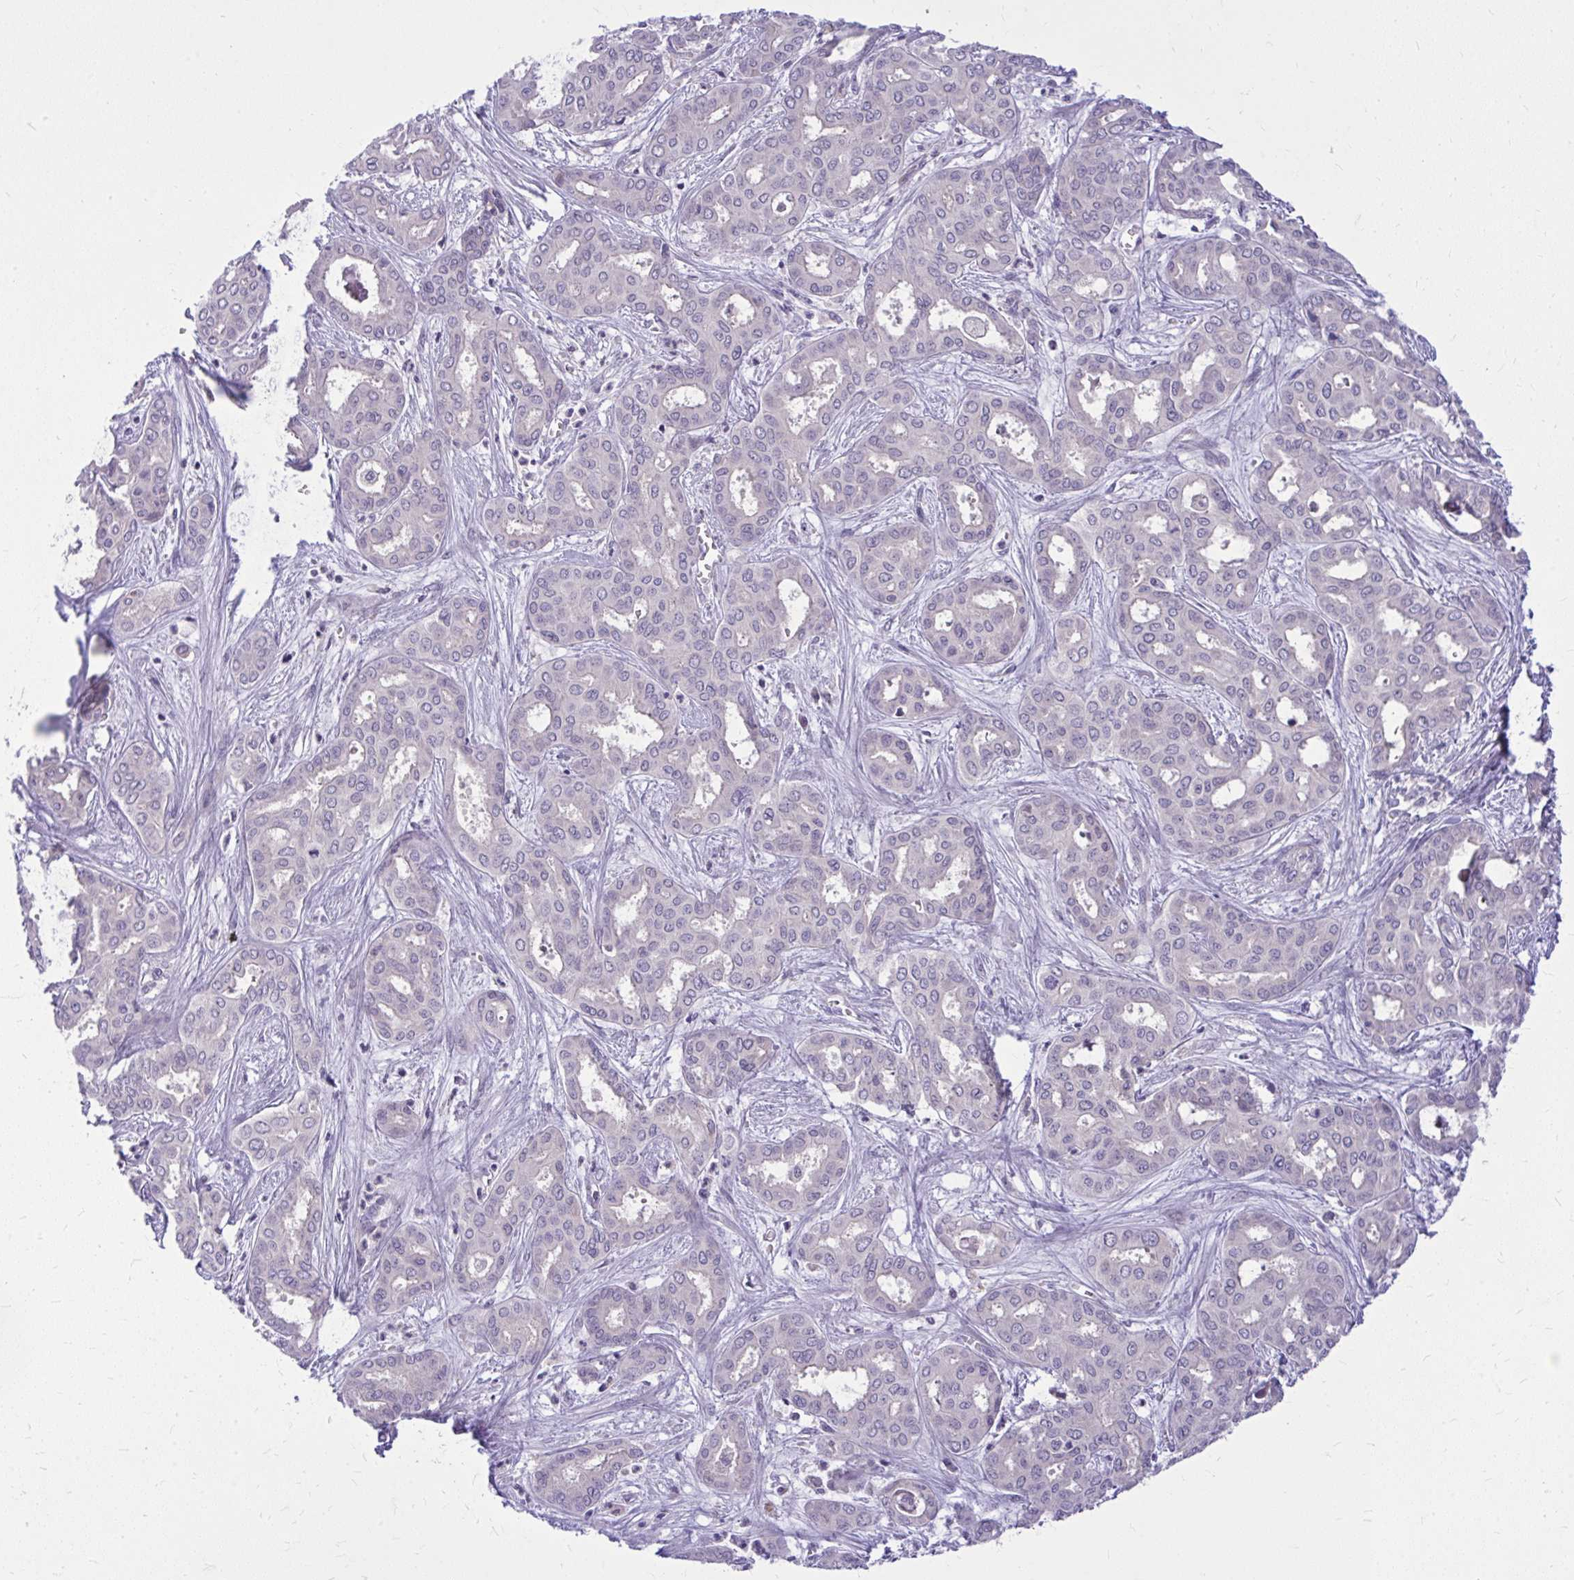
{"staining": {"intensity": "negative", "quantity": "none", "location": "none"}, "tissue": "liver cancer", "cell_type": "Tumor cells", "image_type": "cancer", "snomed": [{"axis": "morphology", "description": "Cholangiocarcinoma"}, {"axis": "topography", "description": "Liver"}], "caption": "This image is of liver cancer (cholangiocarcinoma) stained with immunohistochemistry to label a protein in brown with the nuclei are counter-stained blue. There is no positivity in tumor cells.", "gene": "DPY19L1", "patient": {"sex": "female", "age": 64}}